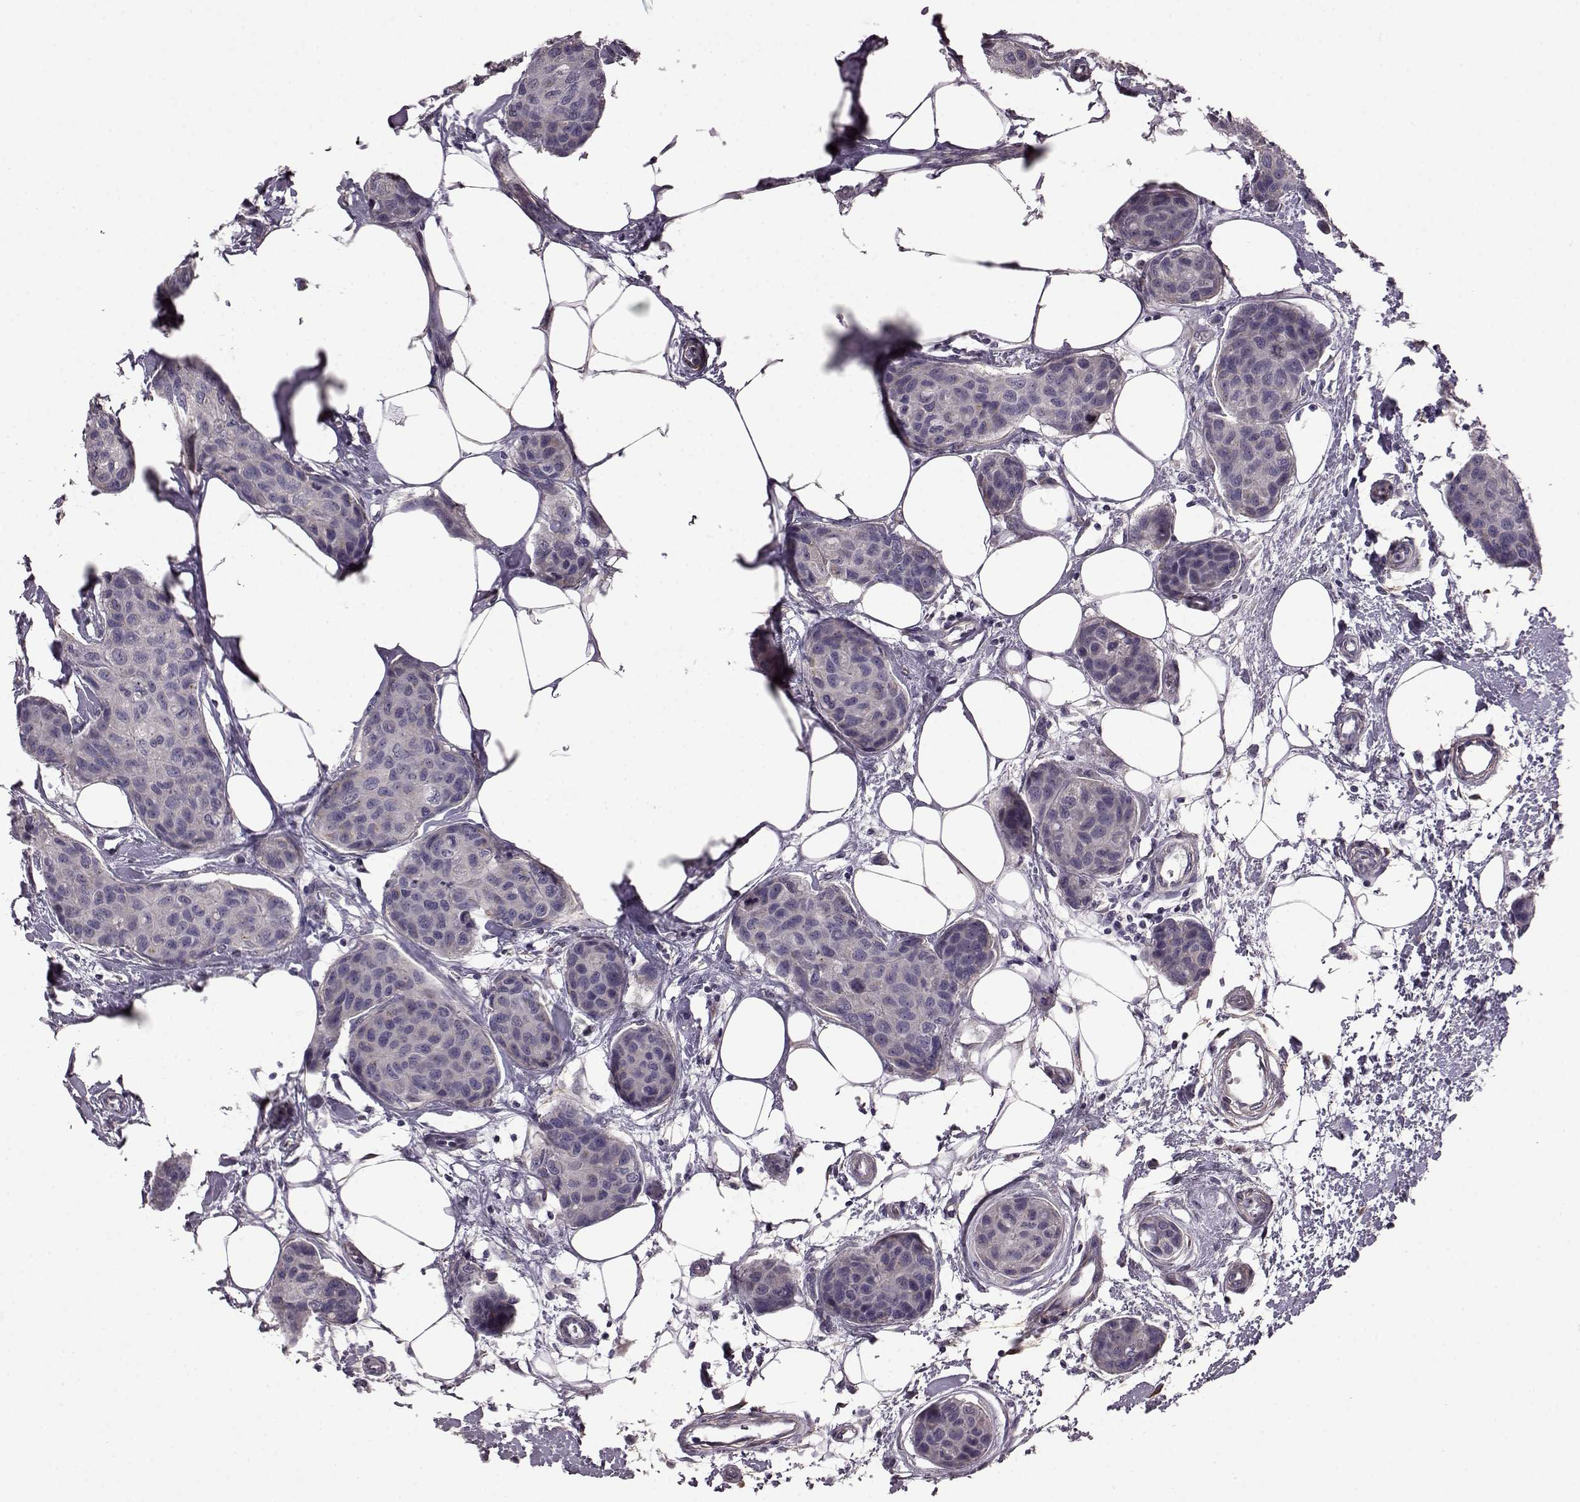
{"staining": {"intensity": "negative", "quantity": "none", "location": "none"}, "tissue": "breast cancer", "cell_type": "Tumor cells", "image_type": "cancer", "snomed": [{"axis": "morphology", "description": "Duct carcinoma"}, {"axis": "topography", "description": "Breast"}], "caption": "Intraductal carcinoma (breast) was stained to show a protein in brown. There is no significant positivity in tumor cells.", "gene": "GRK1", "patient": {"sex": "female", "age": 80}}